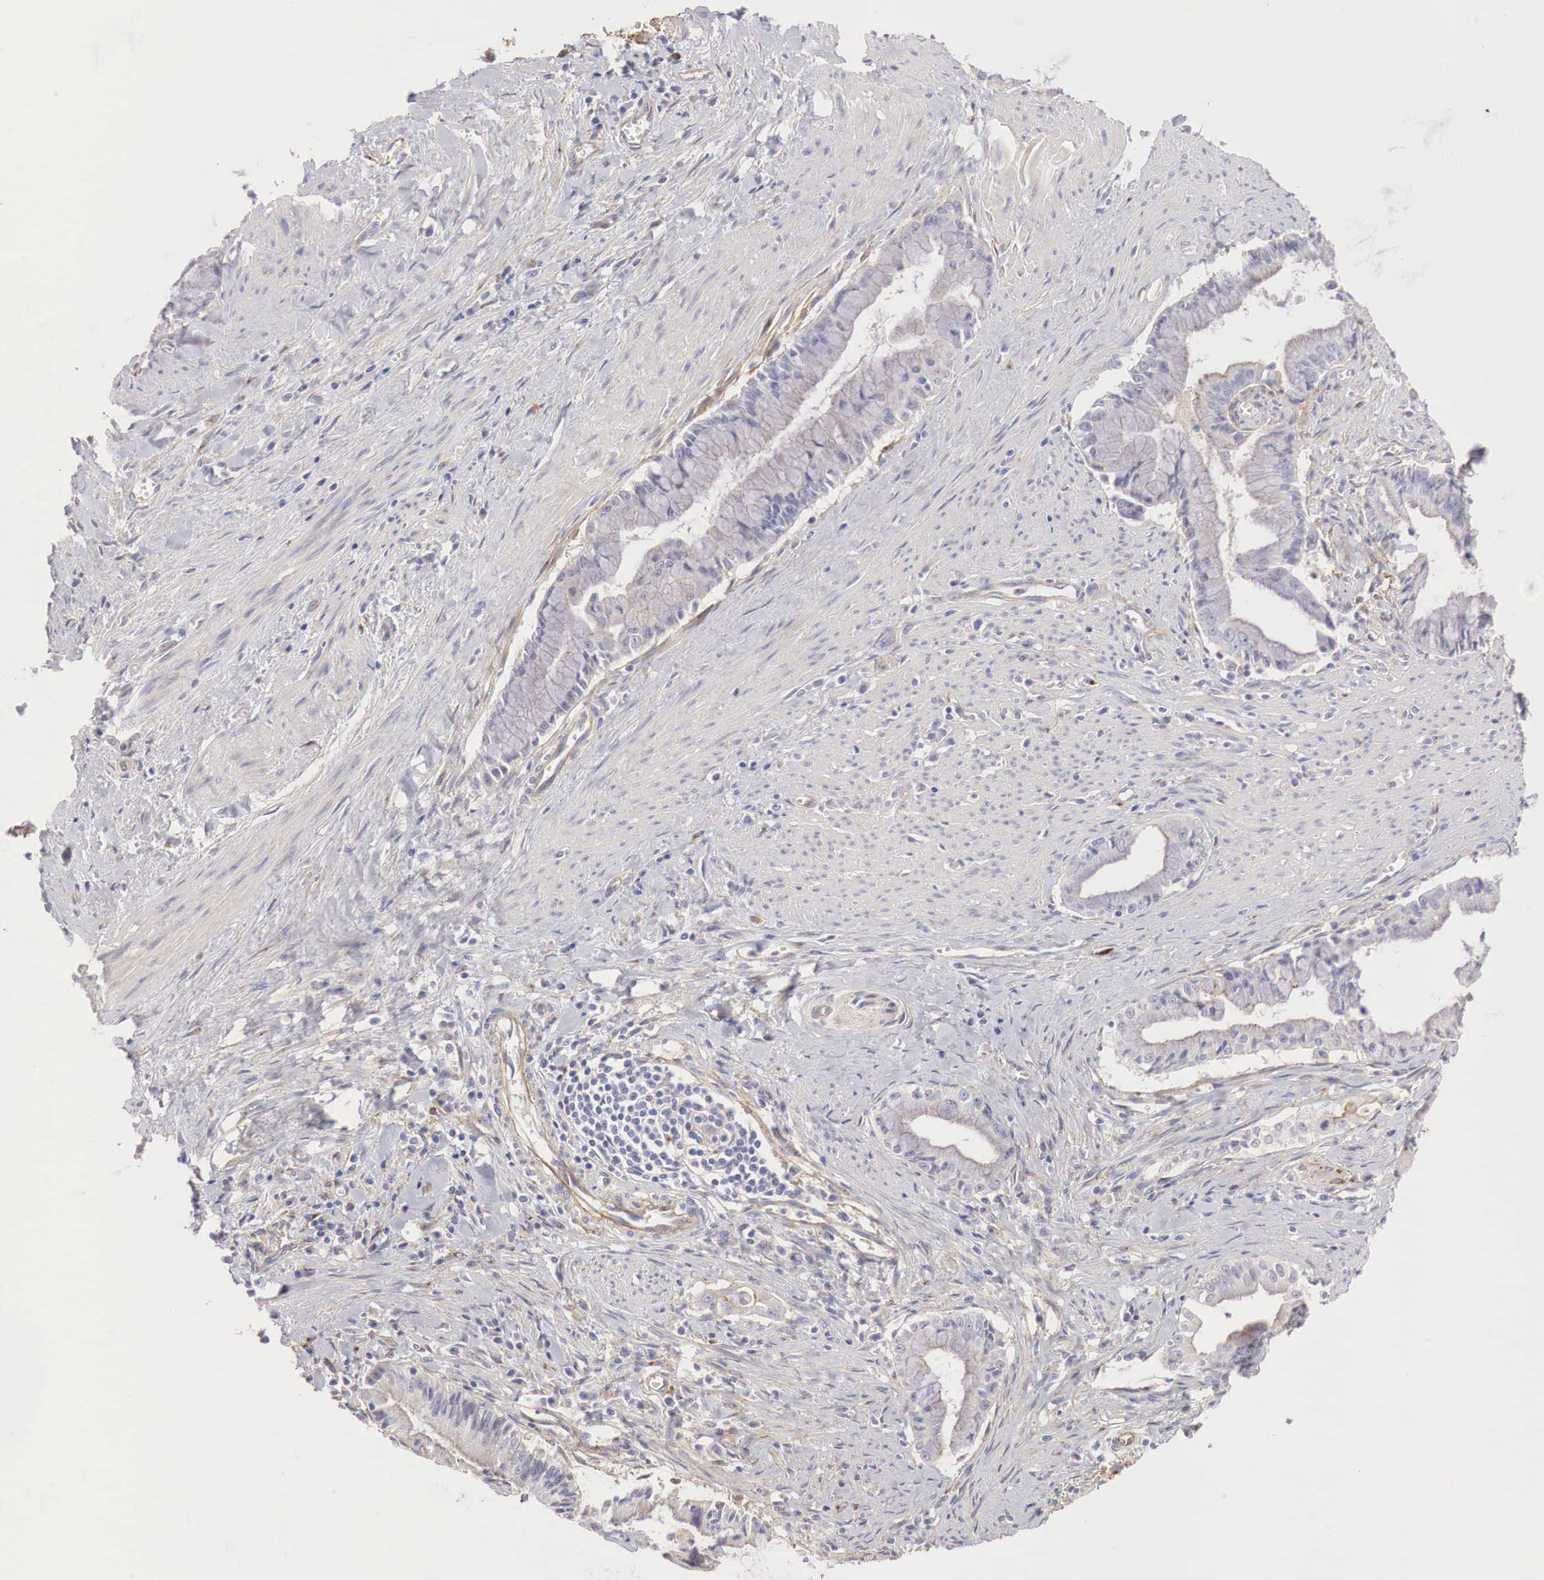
{"staining": {"intensity": "negative", "quantity": "none", "location": "none"}, "tissue": "pancreatic cancer", "cell_type": "Tumor cells", "image_type": "cancer", "snomed": [{"axis": "morphology", "description": "Adenocarcinoma, NOS"}, {"axis": "topography", "description": "Pancreas"}], "caption": "DAB (3,3'-diaminobenzidine) immunohistochemical staining of pancreatic cancer (adenocarcinoma) exhibits no significant staining in tumor cells.", "gene": "KLHDC7B", "patient": {"sex": "male", "age": 59}}